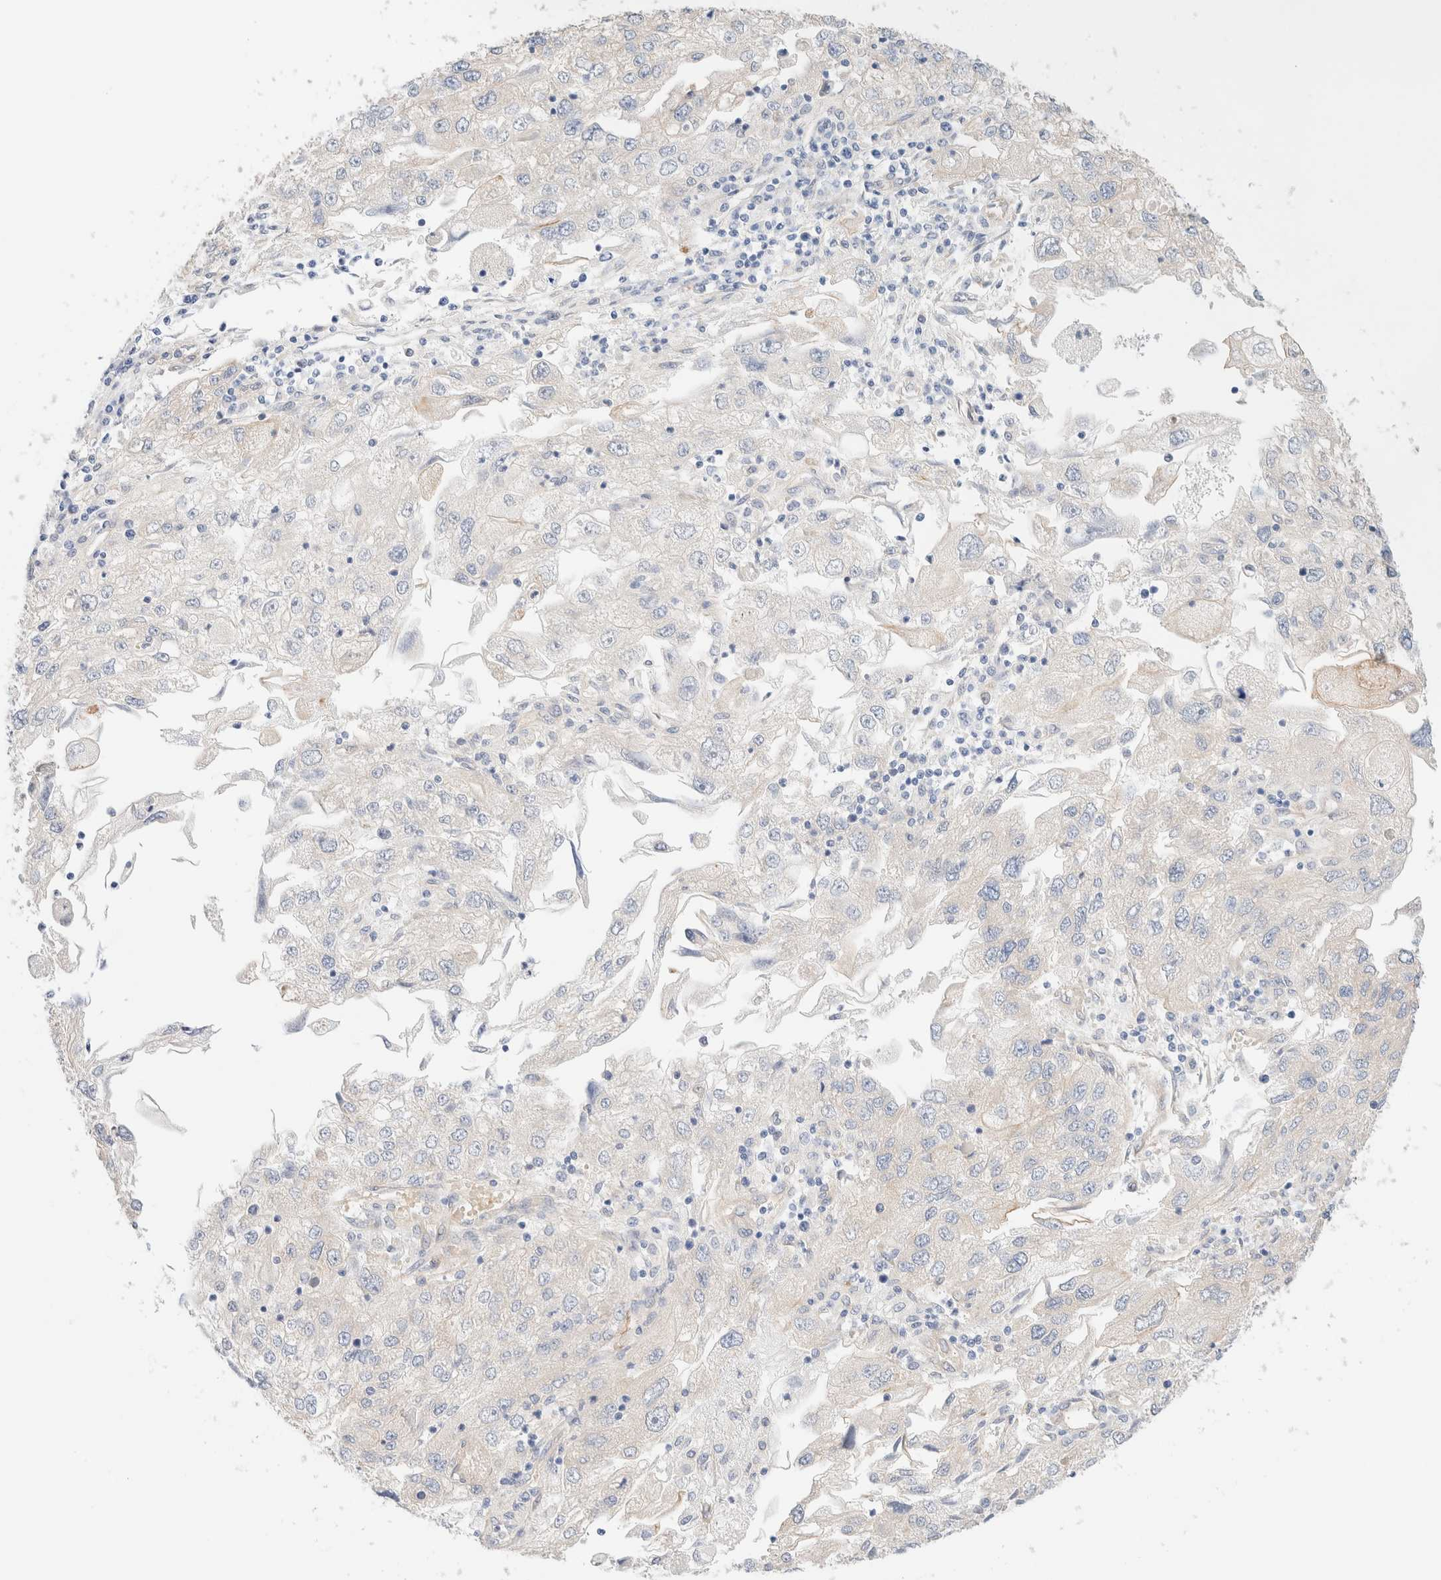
{"staining": {"intensity": "negative", "quantity": "none", "location": "none"}, "tissue": "endometrial cancer", "cell_type": "Tumor cells", "image_type": "cancer", "snomed": [{"axis": "morphology", "description": "Adenocarcinoma, NOS"}, {"axis": "topography", "description": "Endometrium"}], "caption": "Immunohistochemistry of human endometrial cancer reveals no expression in tumor cells.", "gene": "NIBAN2", "patient": {"sex": "female", "age": 49}}